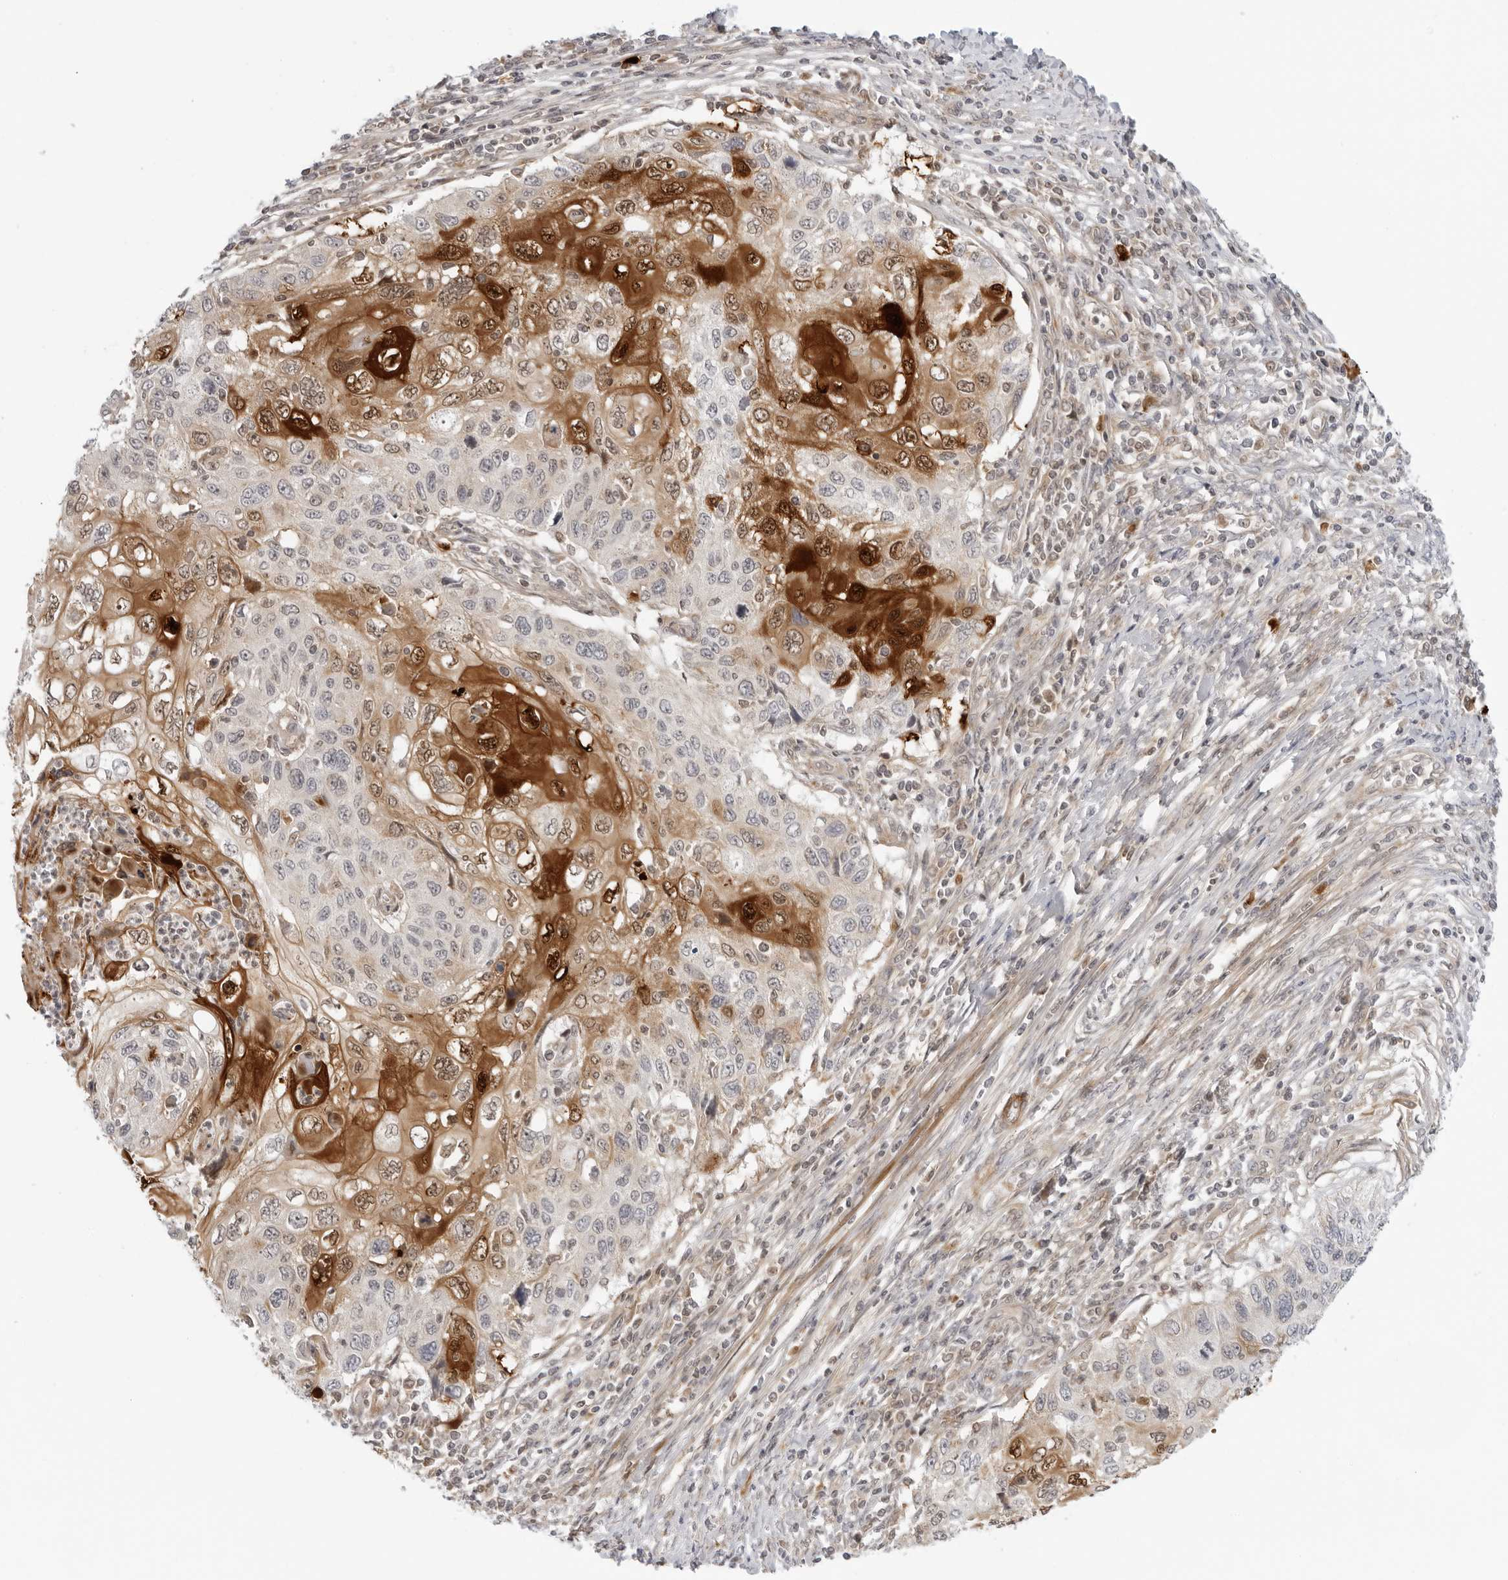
{"staining": {"intensity": "strong", "quantity": "25%-75%", "location": "cytoplasmic/membranous,nuclear"}, "tissue": "cervical cancer", "cell_type": "Tumor cells", "image_type": "cancer", "snomed": [{"axis": "morphology", "description": "Squamous cell carcinoma, NOS"}, {"axis": "topography", "description": "Cervix"}], "caption": "Immunohistochemical staining of cervical cancer (squamous cell carcinoma) reveals strong cytoplasmic/membranous and nuclear protein positivity in approximately 25%-75% of tumor cells. Using DAB (3,3'-diaminobenzidine) (brown) and hematoxylin (blue) stains, captured at high magnification using brightfield microscopy.", "gene": "SUGCT", "patient": {"sex": "female", "age": 70}}